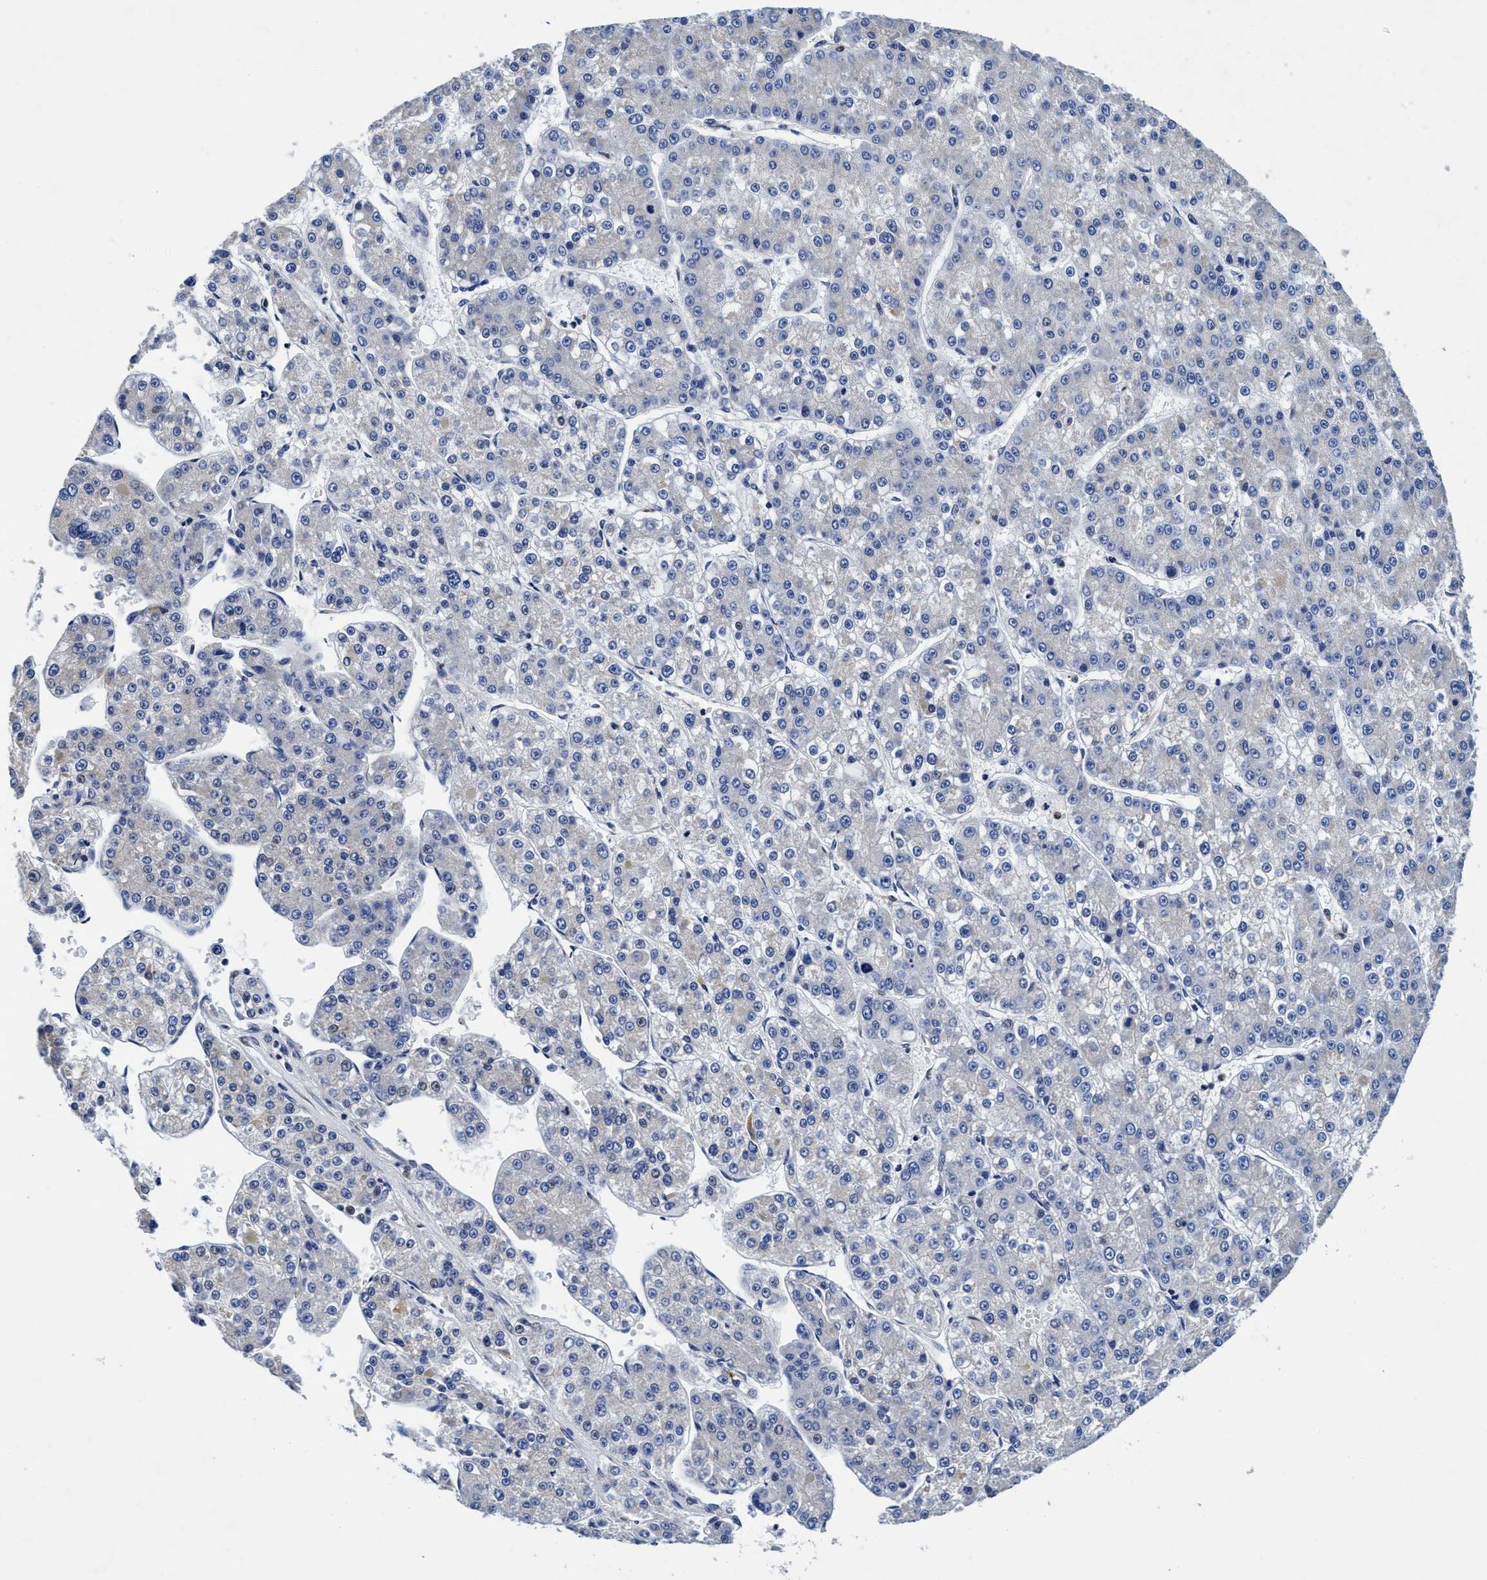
{"staining": {"intensity": "negative", "quantity": "none", "location": "none"}, "tissue": "liver cancer", "cell_type": "Tumor cells", "image_type": "cancer", "snomed": [{"axis": "morphology", "description": "Carcinoma, Hepatocellular, NOS"}, {"axis": "topography", "description": "Liver"}], "caption": "A photomicrograph of liver cancer (hepatocellular carcinoma) stained for a protein demonstrates no brown staining in tumor cells.", "gene": "UBALD2", "patient": {"sex": "female", "age": 73}}